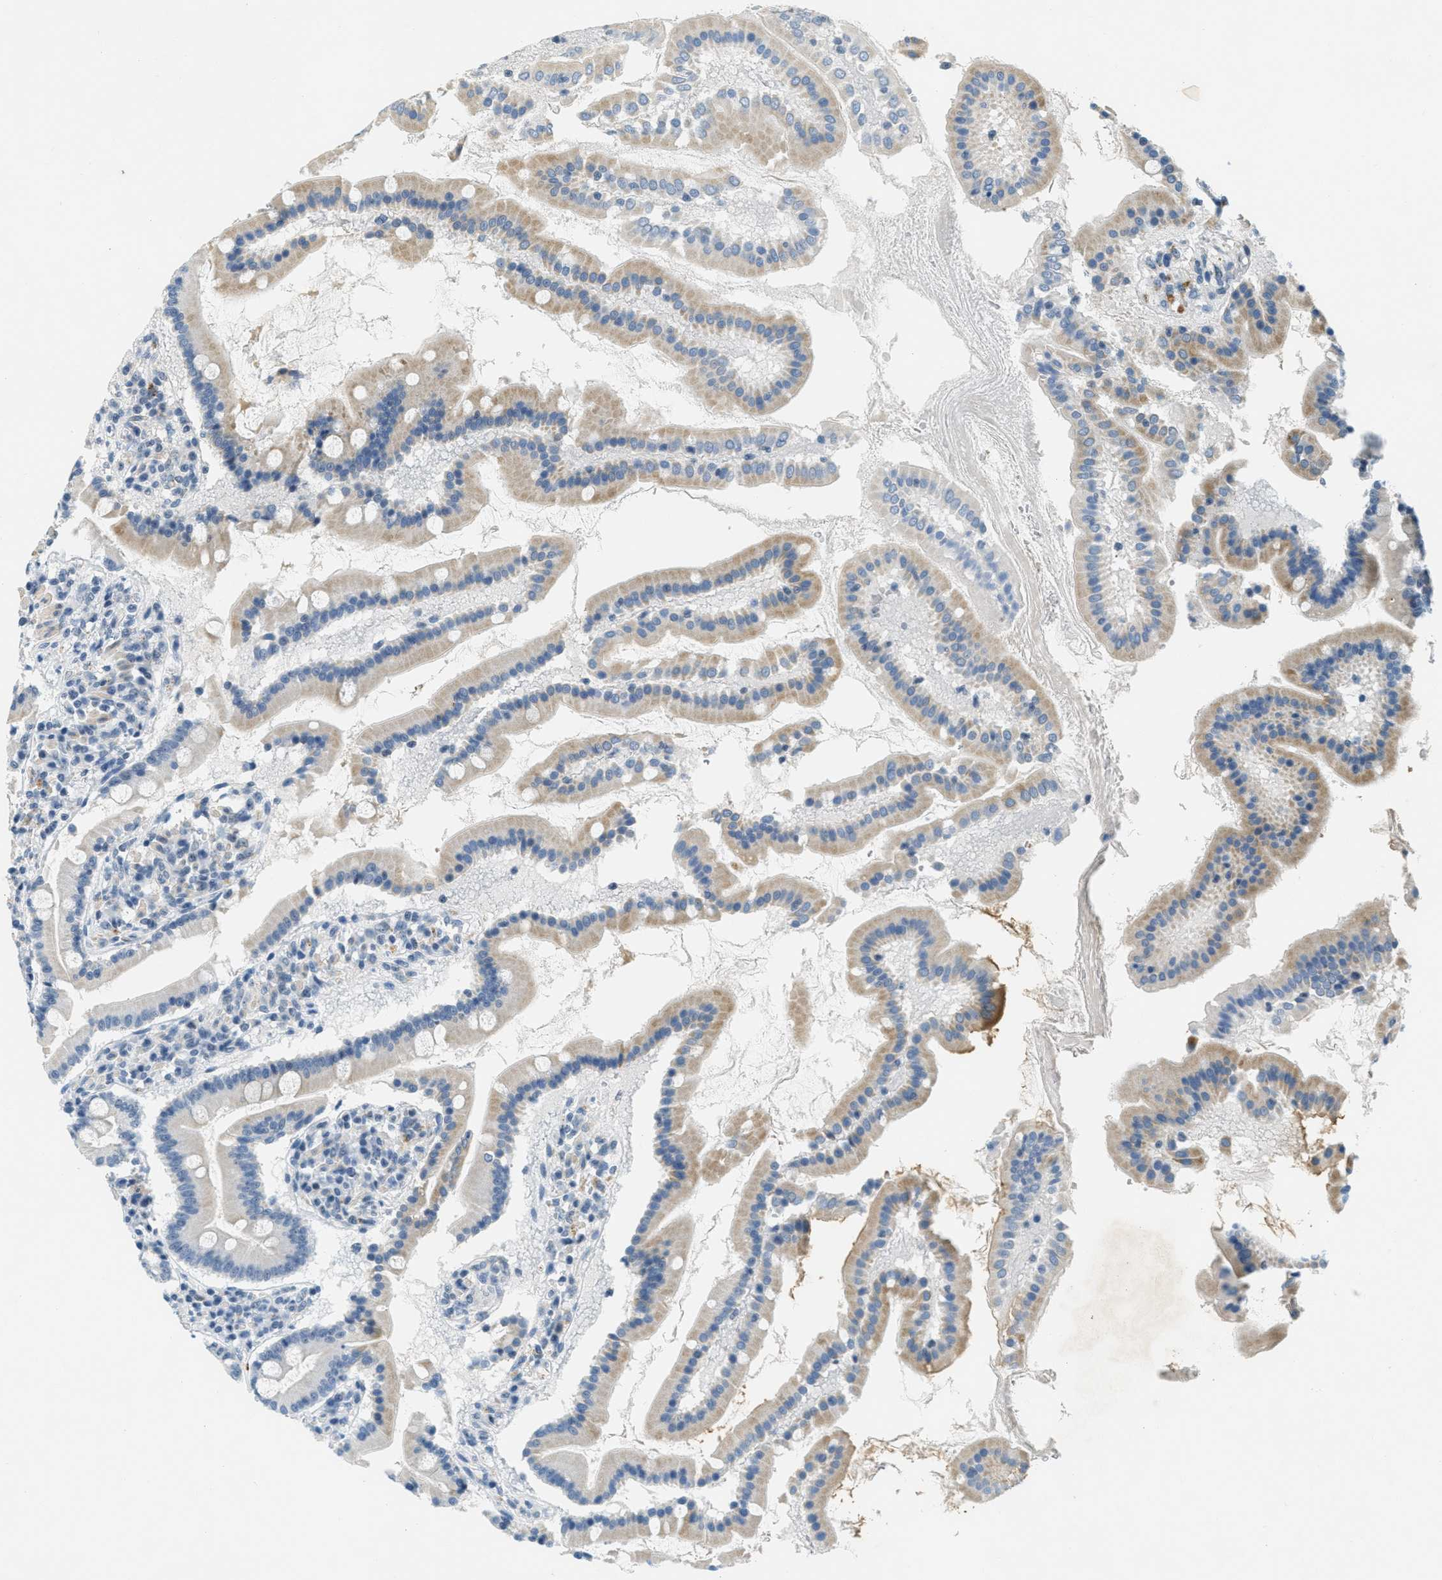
{"staining": {"intensity": "moderate", "quantity": "25%-75%", "location": "cytoplasmic/membranous,nuclear"}, "tissue": "duodenum", "cell_type": "Glandular cells", "image_type": "normal", "snomed": [{"axis": "morphology", "description": "Normal tissue, NOS"}, {"axis": "topography", "description": "Duodenum"}], "caption": "The histopathology image exhibits a brown stain indicating the presence of a protein in the cytoplasmic/membranous,nuclear of glandular cells in duodenum.", "gene": "DDX47", "patient": {"sex": "male", "age": 50}}